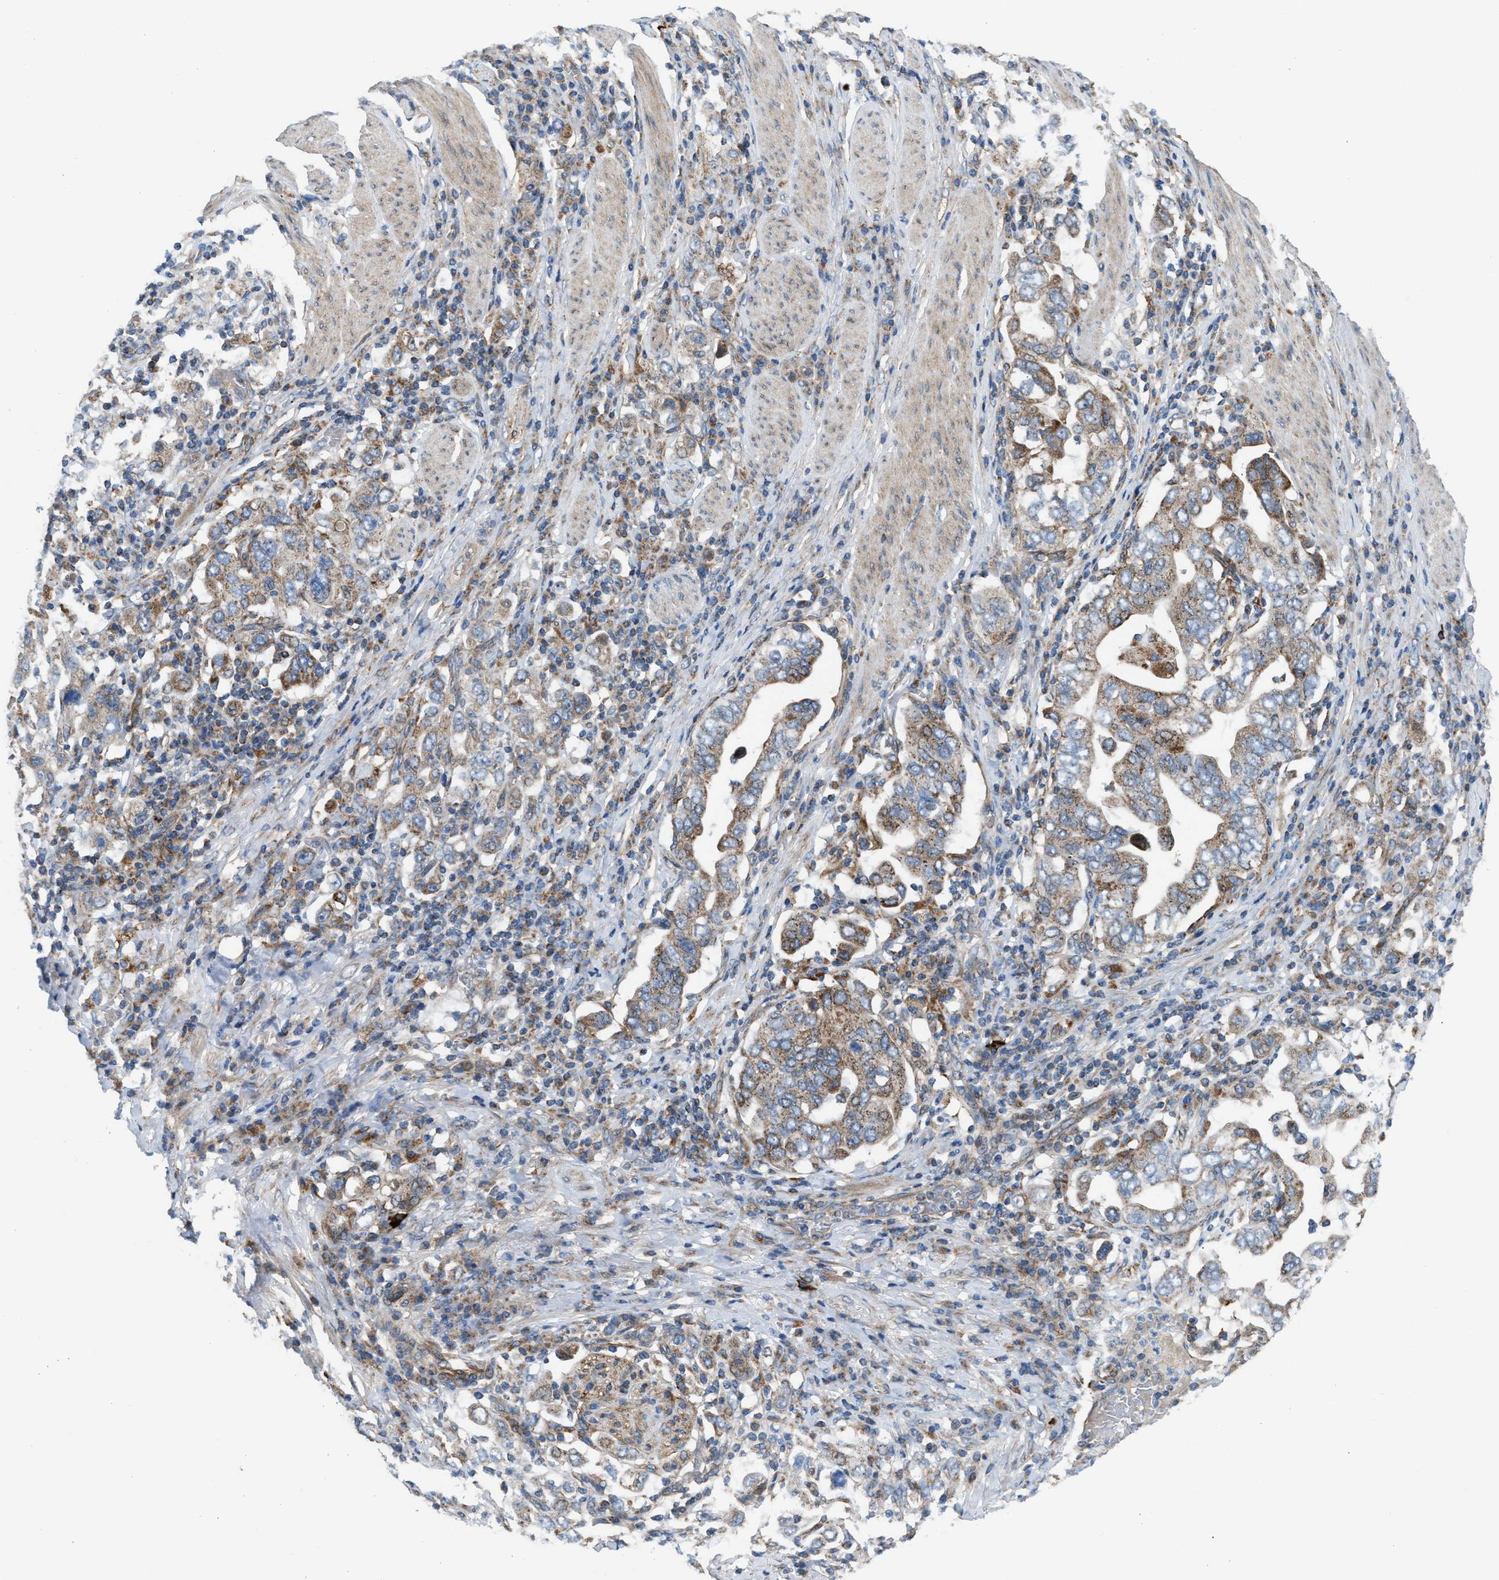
{"staining": {"intensity": "moderate", "quantity": ">75%", "location": "cytoplasmic/membranous"}, "tissue": "stomach cancer", "cell_type": "Tumor cells", "image_type": "cancer", "snomed": [{"axis": "morphology", "description": "Adenocarcinoma, NOS"}, {"axis": "topography", "description": "Stomach, upper"}], "caption": "Moderate cytoplasmic/membranous staining for a protein is seen in about >75% of tumor cells of adenocarcinoma (stomach) using immunohistochemistry.", "gene": "SLC10A3", "patient": {"sex": "male", "age": 62}}